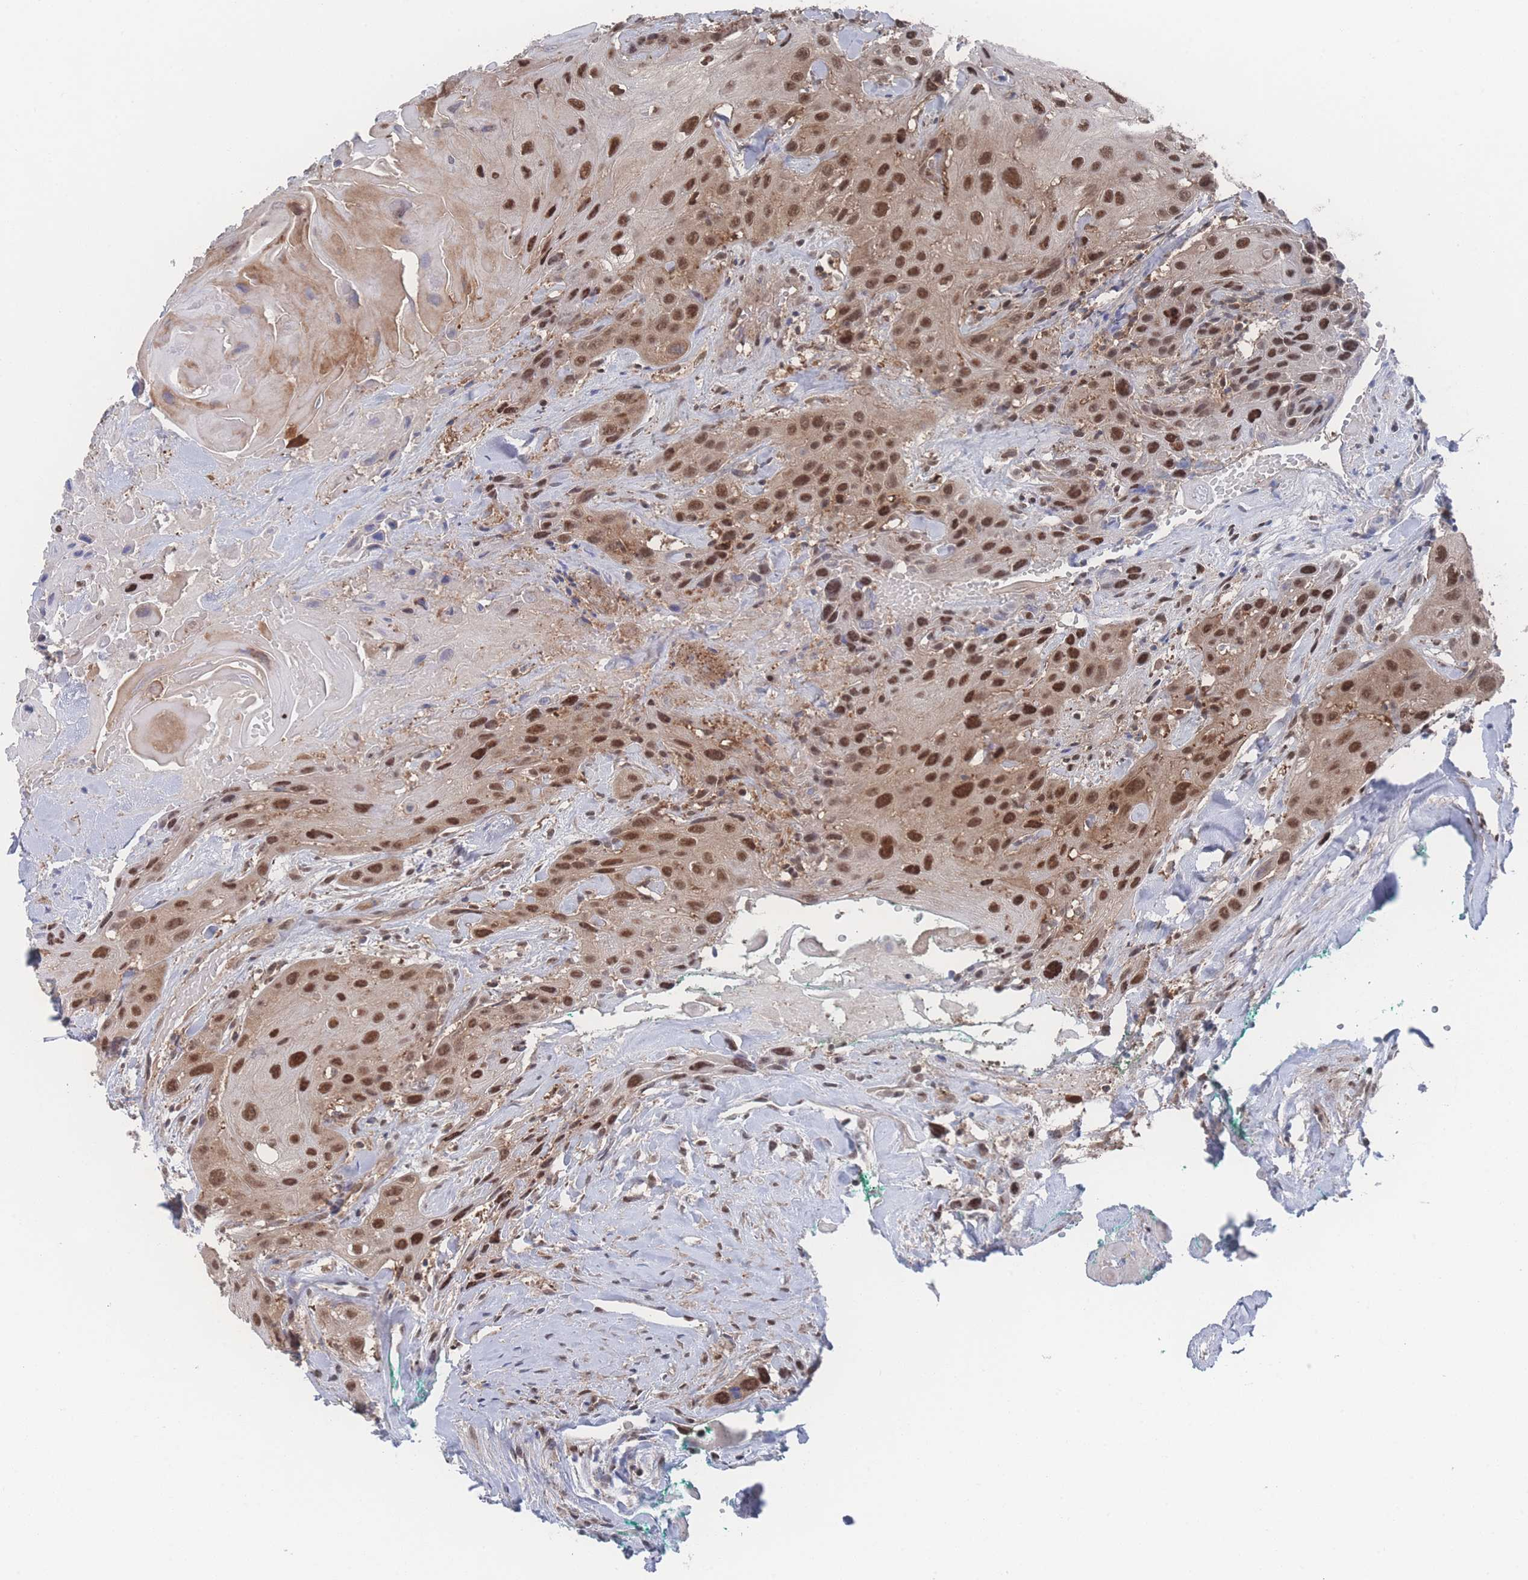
{"staining": {"intensity": "moderate", "quantity": ">75%", "location": "nuclear"}, "tissue": "head and neck cancer", "cell_type": "Tumor cells", "image_type": "cancer", "snomed": [{"axis": "morphology", "description": "Squamous cell carcinoma, NOS"}, {"axis": "topography", "description": "Head-Neck"}], "caption": "High-magnification brightfield microscopy of head and neck squamous cell carcinoma stained with DAB (3,3'-diaminobenzidine) (brown) and counterstained with hematoxylin (blue). tumor cells exhibit moderate nuclear expression is appreciated in about>75% of cells.", "gene": "PSMA1", "patient": {"sex": "male", "age": 81}}